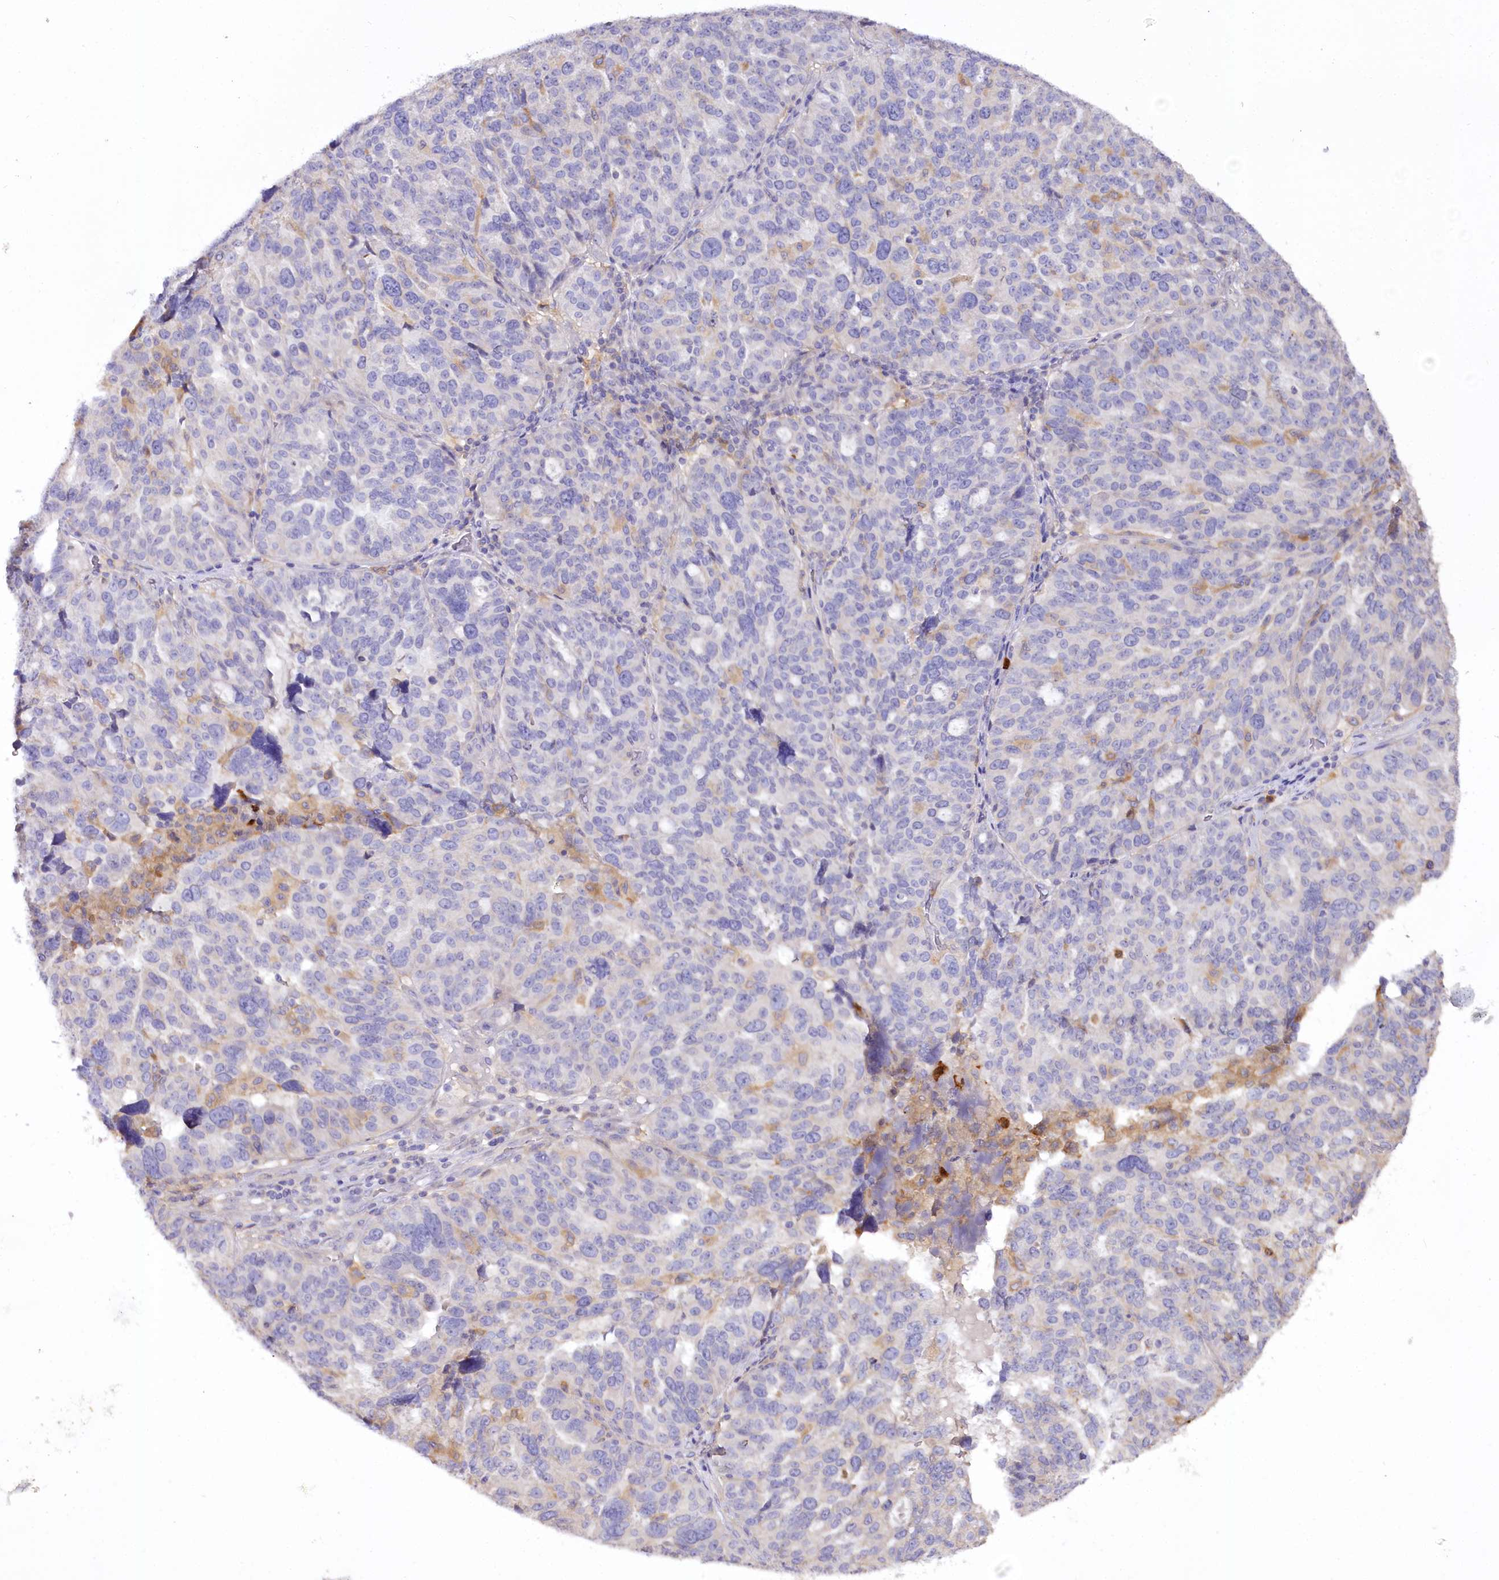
{"staining": {"intensity": "negative", "quantity": "none", "location": "none"}, "tissue": "ovarian cancer", "cell_type": "Tumor cells", "image_type": "cancer", "snomed": [{"axis": "morphology", "description": "Cystadenocarcinoma, serous, NOS"}, {"axis": "topography", "description": "Ovary"}], "caption": "There is no significant staining in tumor cells of serous cystadenocarcinoma (ovarian). (DAB (3,3'-diaminobenzidine) immunohistochemistry visualized using brightfield microscopy, high magnification).", "gene": "DPYD", "patient": {"sex": "female", "age": 59}}